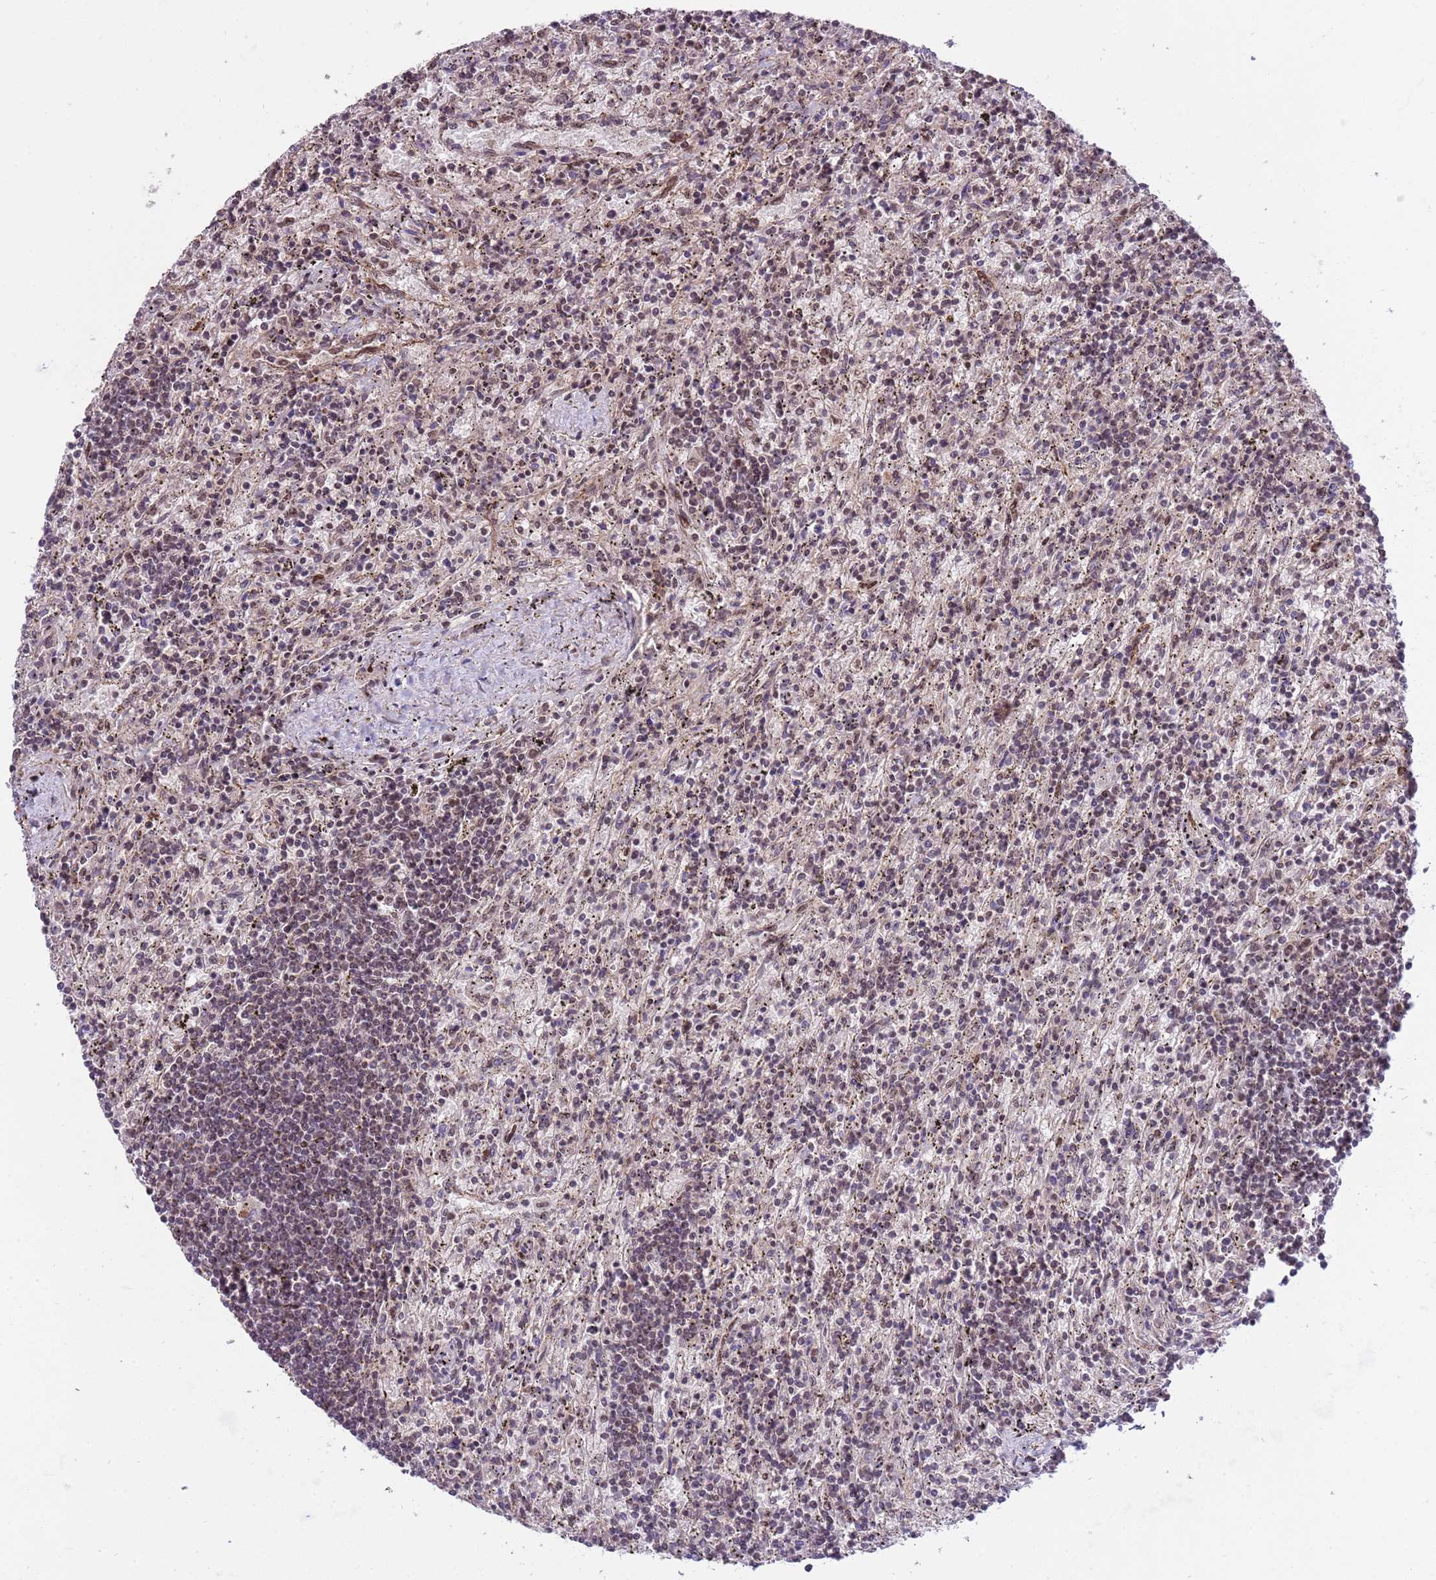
{"staining": {"intensity": "weak", "quantity": "<25%", "location": "nuclear"}, "tissue": "lymphoma", "cell_type": "Tumor cells", "image_type": "cancer", "snomed": [{"axis": "morphology", "description": "Malignant lymphoma, non-Hodgkin's type, Low grade"}, {"axis": "topography", "description": "Spleen"}], "caption": "Immunohistochemistry (IHC) histopathology image of neoplastic tissue: human lymphoma stained with DAB (3,3'-diaminobenzidine) displays no significant protein expression in tumor cells.", "gene": "PPM1H", "patient": {"sex": "male", "age": 76}}